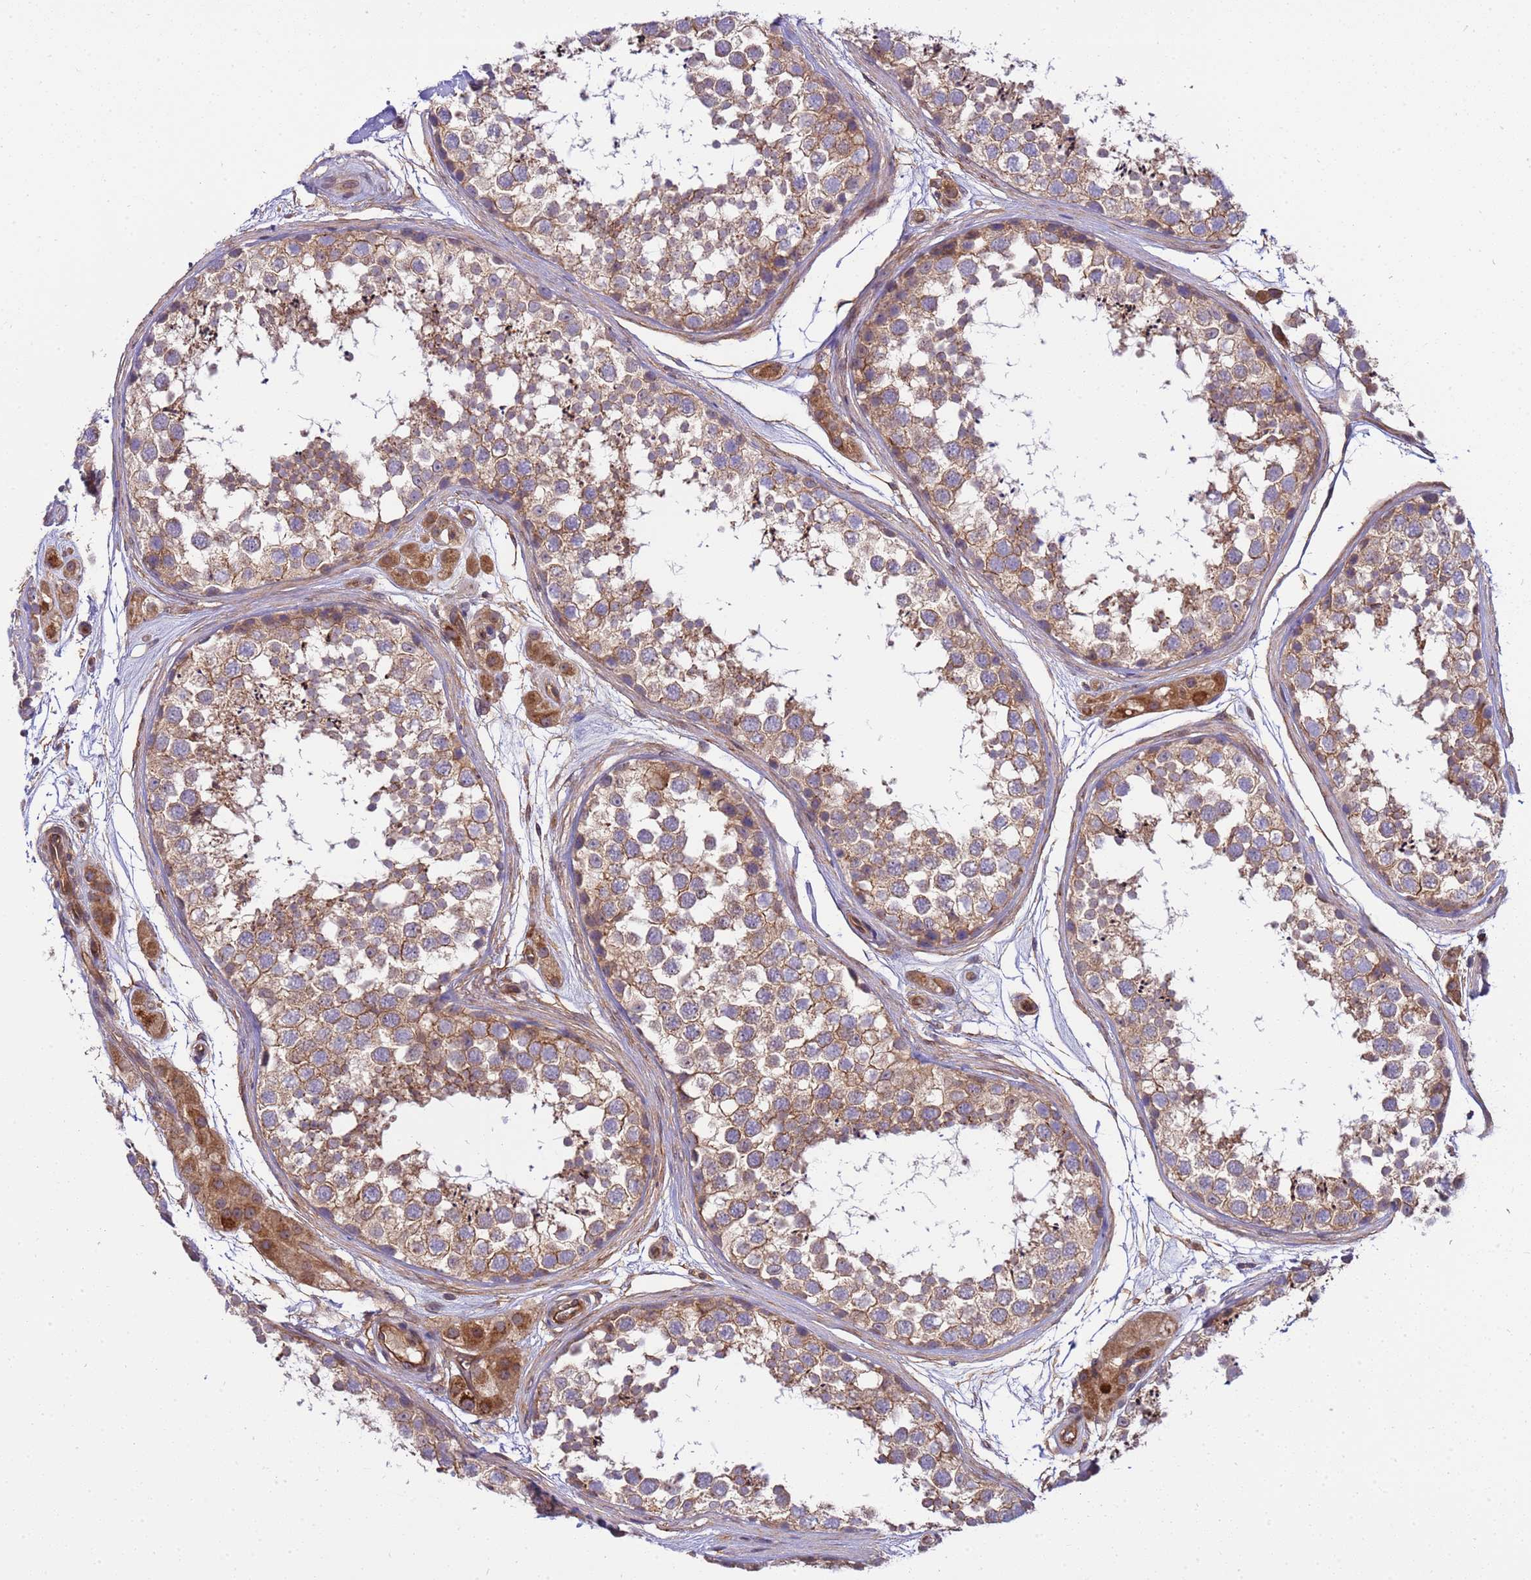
{"staining": {"intensity": "moderate", "quantity": ">75%", "location": "cytoplasmic/membranous"}, "tissue": "testis", "cell_type": "Cells in seminiferous ducts", "image_type": "normal", "snomed": [{"axis": "morphology", "description": "Normal tissue, NOS"}, {"axis": "topography", "description": "Testis"}], "caption": "Immunohistochemical staining of normal testis shows >75% levels of moderate cytoplasmic/membranous protein staining in about >75% of cells in seminiferous ducts. The protein of interest is stained brown, and the nuclei are stained in blue (DAB (3,3'-diaminobenzidine) IHC with brightfield microscopy, high magnification).", "gene": "SMCO3", "patient": {"sex": "male", "age": 56}}